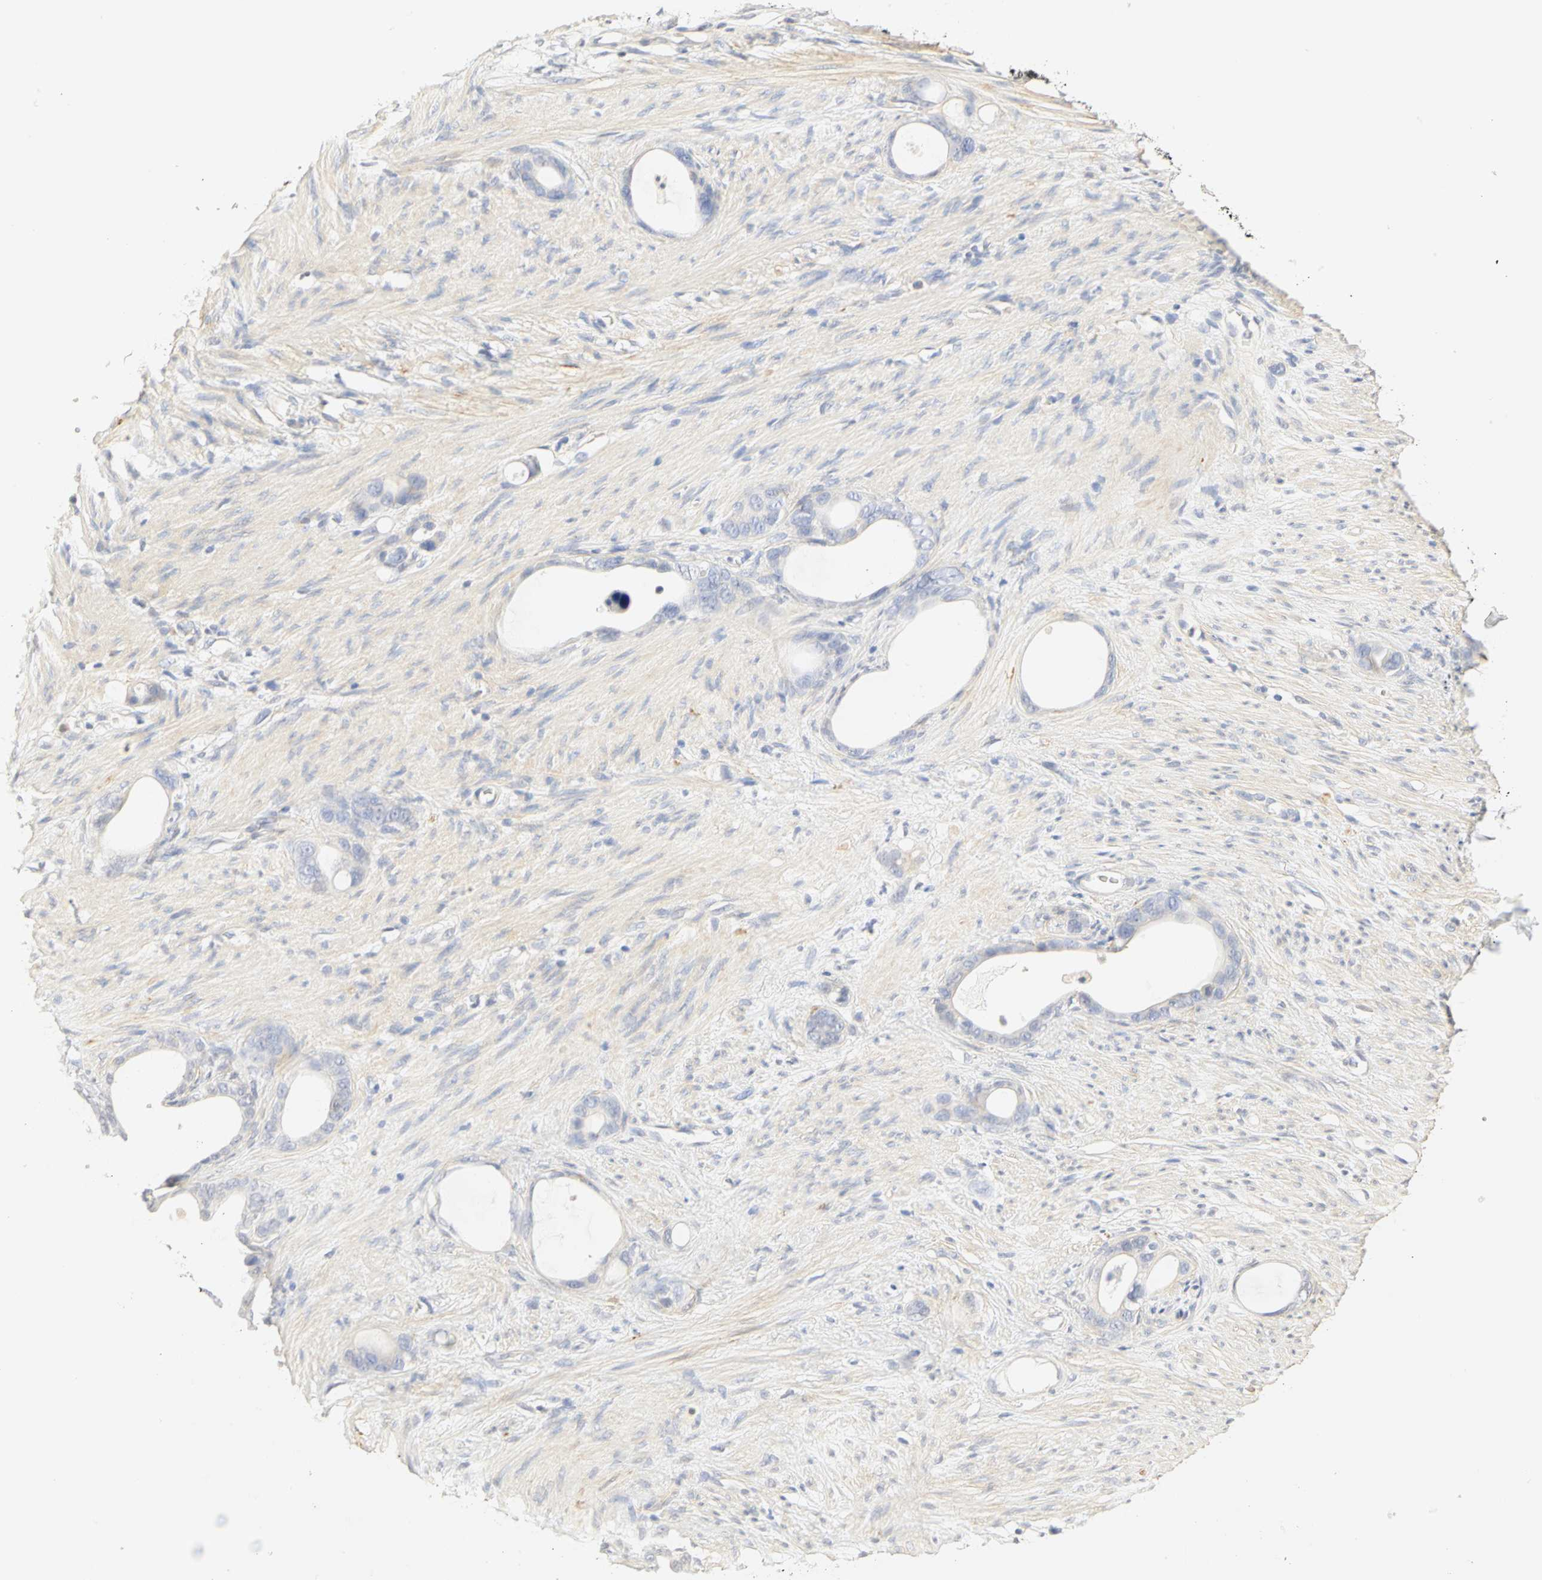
{"staining": {"intensity": "weak", "quantity": "25%-75%", "location": "cytoplasmic/membranous"}, "tissue": "stomach cancer", "cell_type": "Tumor cells", "image_type": "cancer", "snomed": [{"axis": "morphology", "description": "Adenocarcinoma, NOS"}, {"axis": "topography", "description": "Stomach"}], "caption": "Stomach adenocarcinoma stained with a brown dye demonstrates weak cytoplasmic/membranous positive positivity in approximately 25%-75% of tumor cells.", "gene": "GNRH2", "patient": {"sex": "female", "age": 75}}